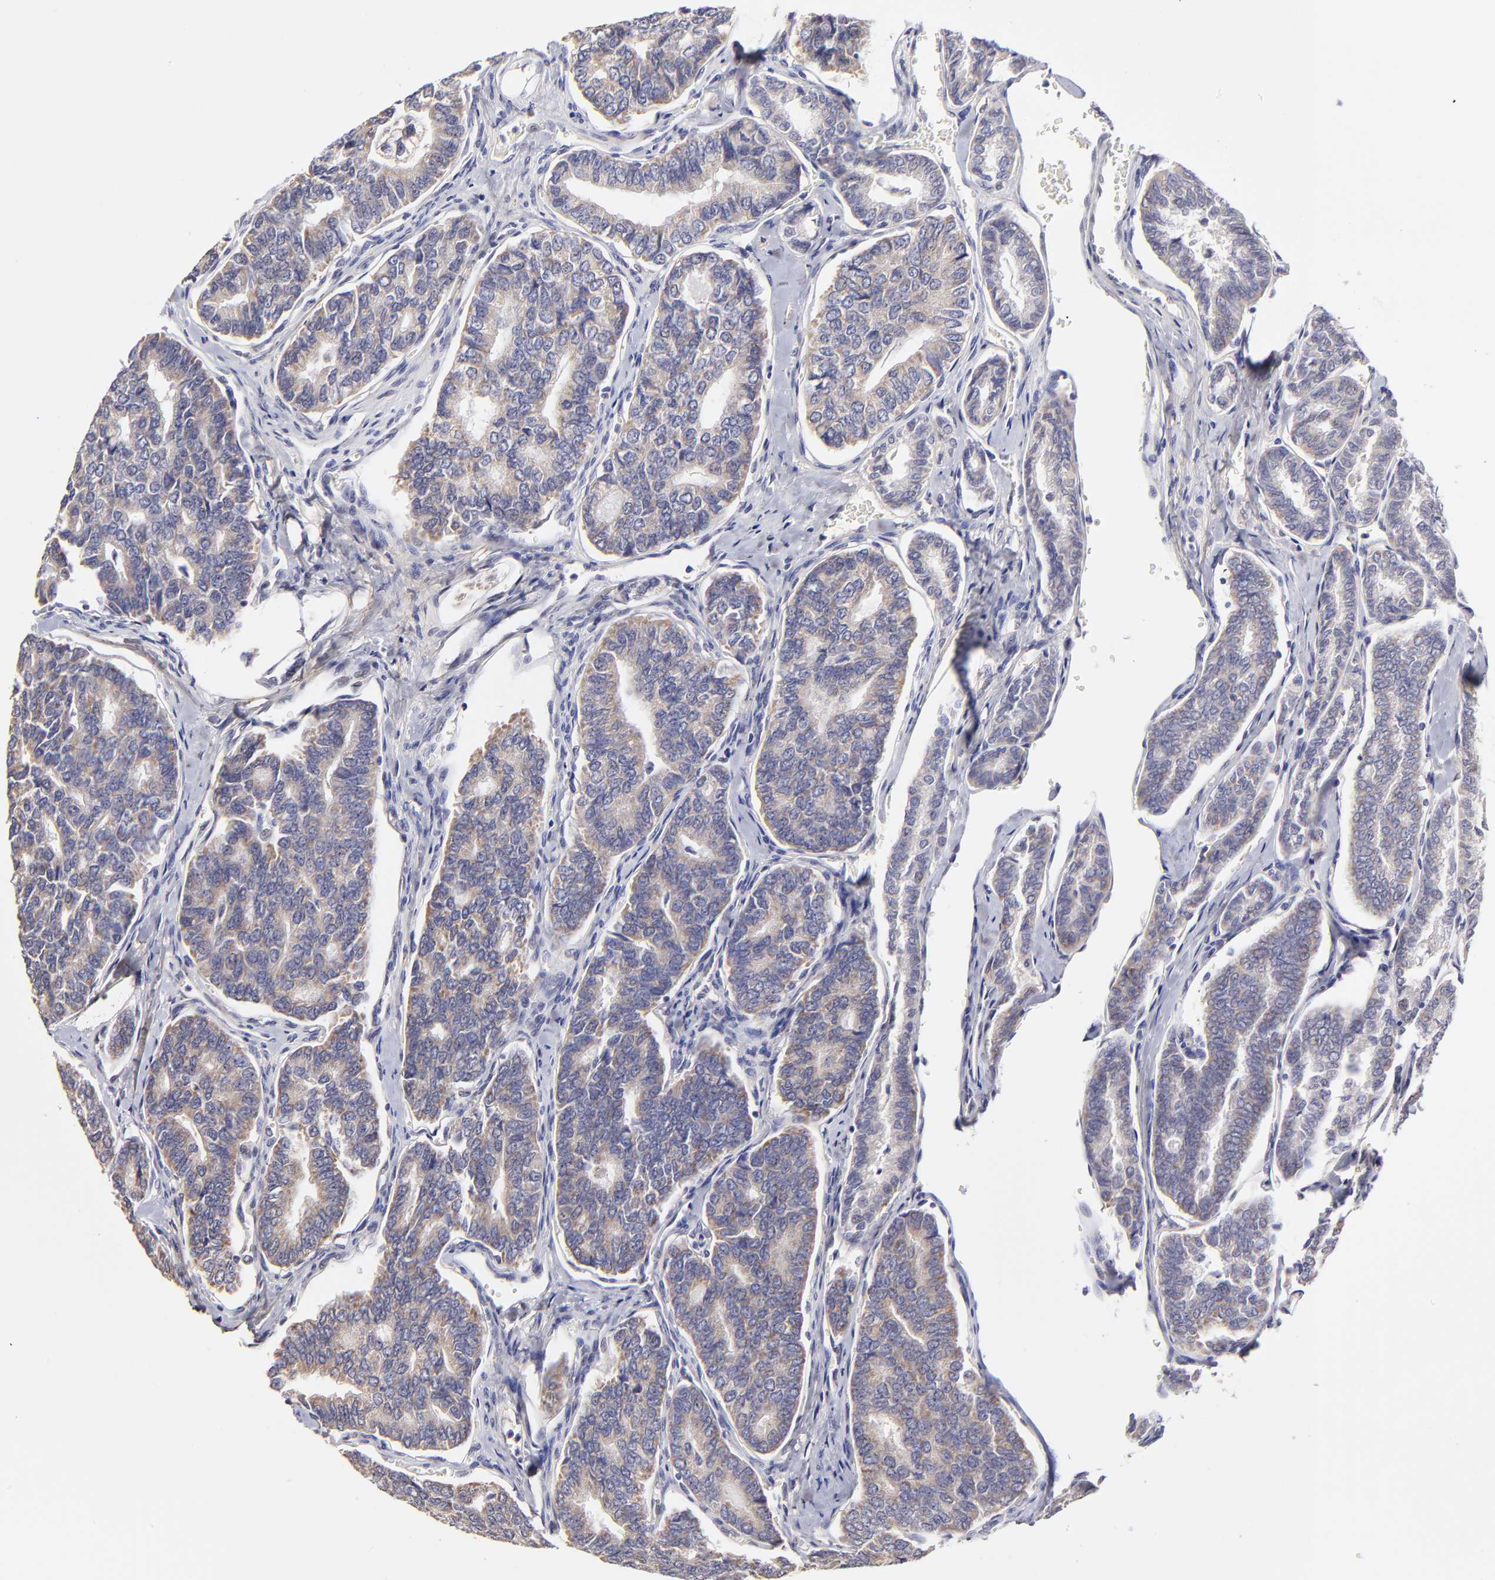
{"staining": {"intensity": "weak", "quantity": "<25%", "location": "cytoplasmic/membranous"}, "tissue": "thyroid cancer", "cell_type": "Tumor cells", "image_type": "cancer", "snomed": [{"axis": "morphology", "description": "Papillary adenocarcinoma, NOS"}, {"axis": "topography", "description": "Thyroid gland"}], "caption": "The immunohistochemistry (IHC) histopathology image has no significant positivity in tumor cells of thyroid cancer (papillary adenocarcinoma) tissue. (Stains: DAB (3,3'-diaminobenzidine) immunohistochemistry (IHC) with hematoxylin counter stain, Microscopy: brightfield microscopy at high magnification).", "gene": "BTG2", "patient": {"sex": "female", "age": 35}}